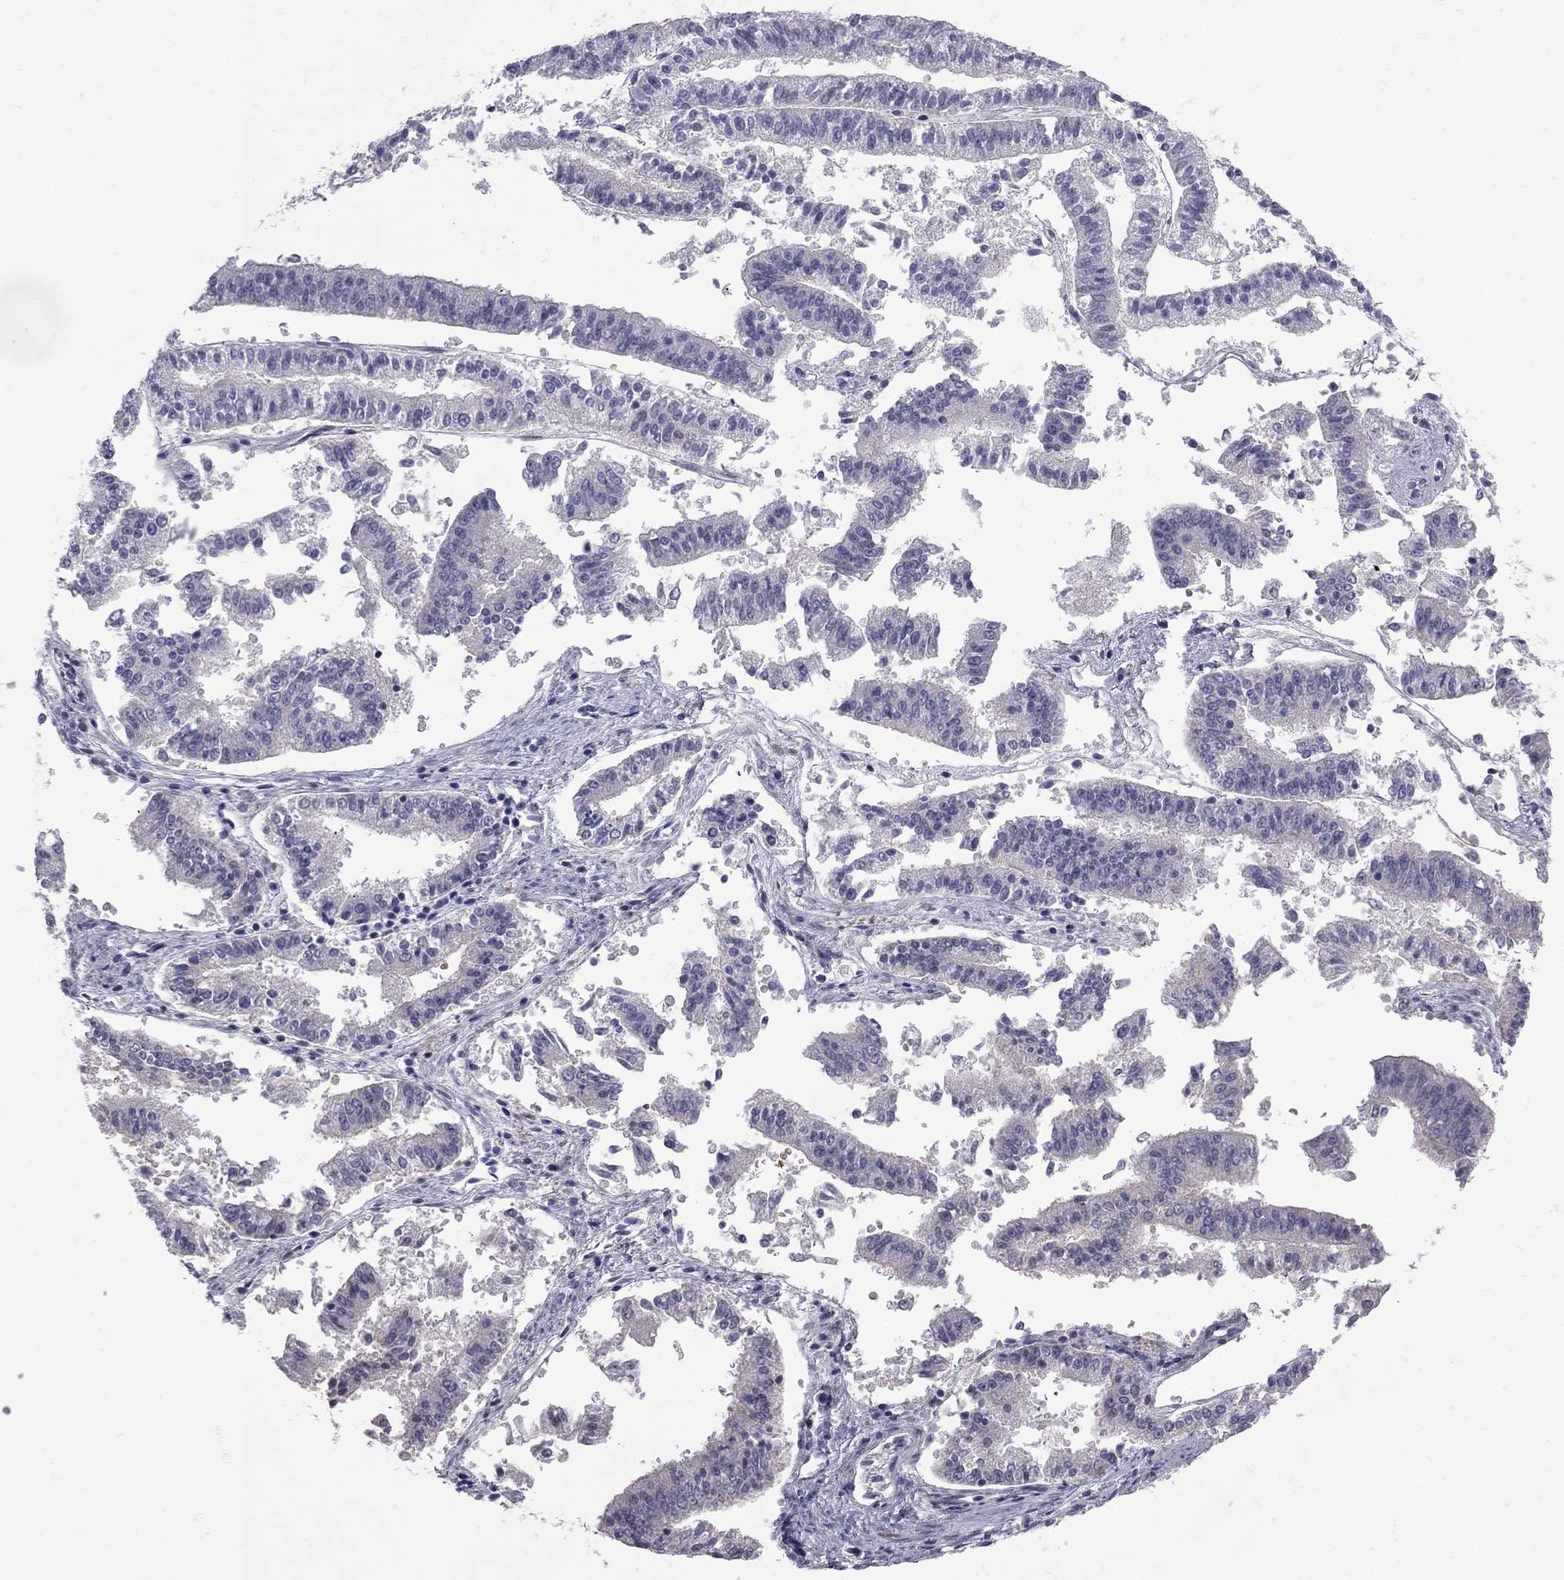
{"staining": {"intensity": "negative", "quantity": "none", "location": "none"}, "tissue": "endometrial cancer", "cell_type": "Tumor cells", "image_type": "cancer", "snomed": [{"axis": "morphology", "description": "Adenocarcinoma, NOS"}, {"axis": "topography", "description": "Endometrium"}], "caption": "Endometrial cancer was stained to show a protein in brown. There is no significant positivity in tumor cells.", "gene": "NRARP", "patient": {"sex": "female", "age": 66}}